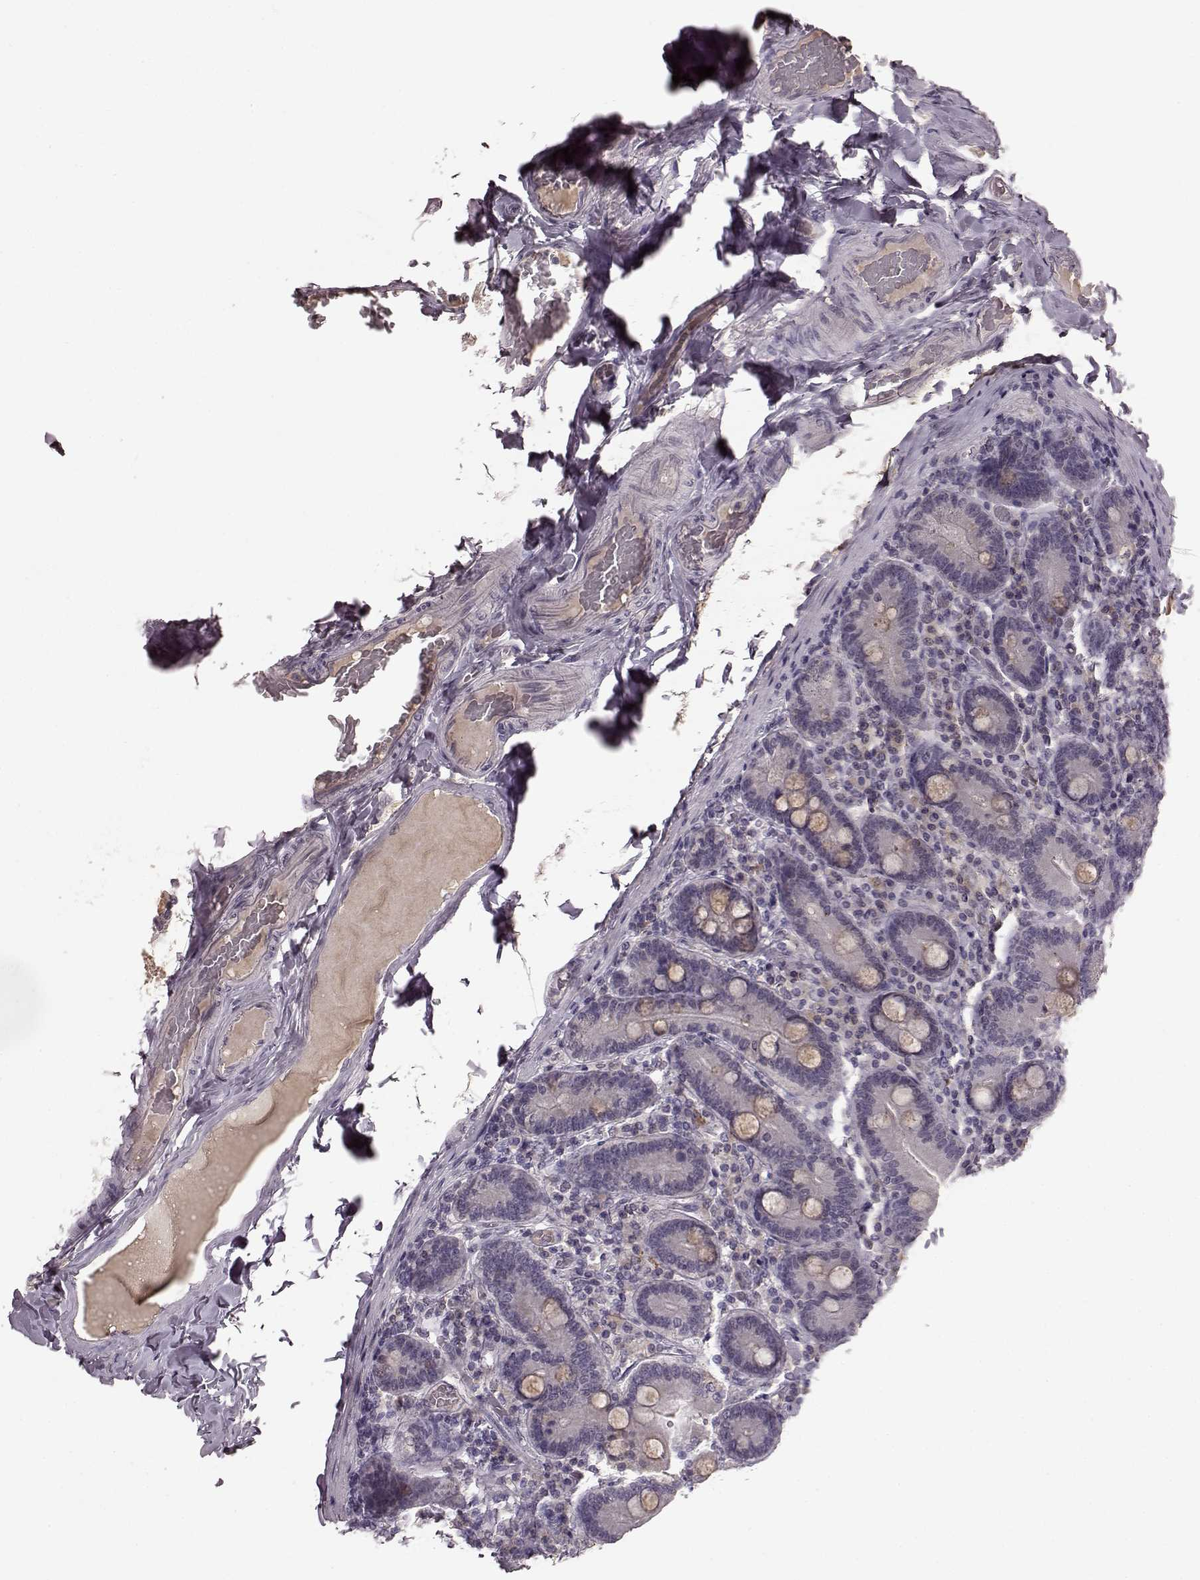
{"staining": {"intensity": "negative", "quantity": "none", "location": "none"}, "tissue": "duodenum", "cell_type": "Glandular cells", "image_type": "normal", "snomed": [{"axis": "morphology", "description": "Normal tissue, NOS"}, {"axis": "topography", "description": "Duodenum"}], "caption": "Protein analysis of unremarkable duodenum shows no significant staining in glandular cells. (Brightfield microscopy of DAB immunohistochemistry (IHC) at high magnification).", "gene": "NRL", "patient": {"sex": "female", "age": 62}}